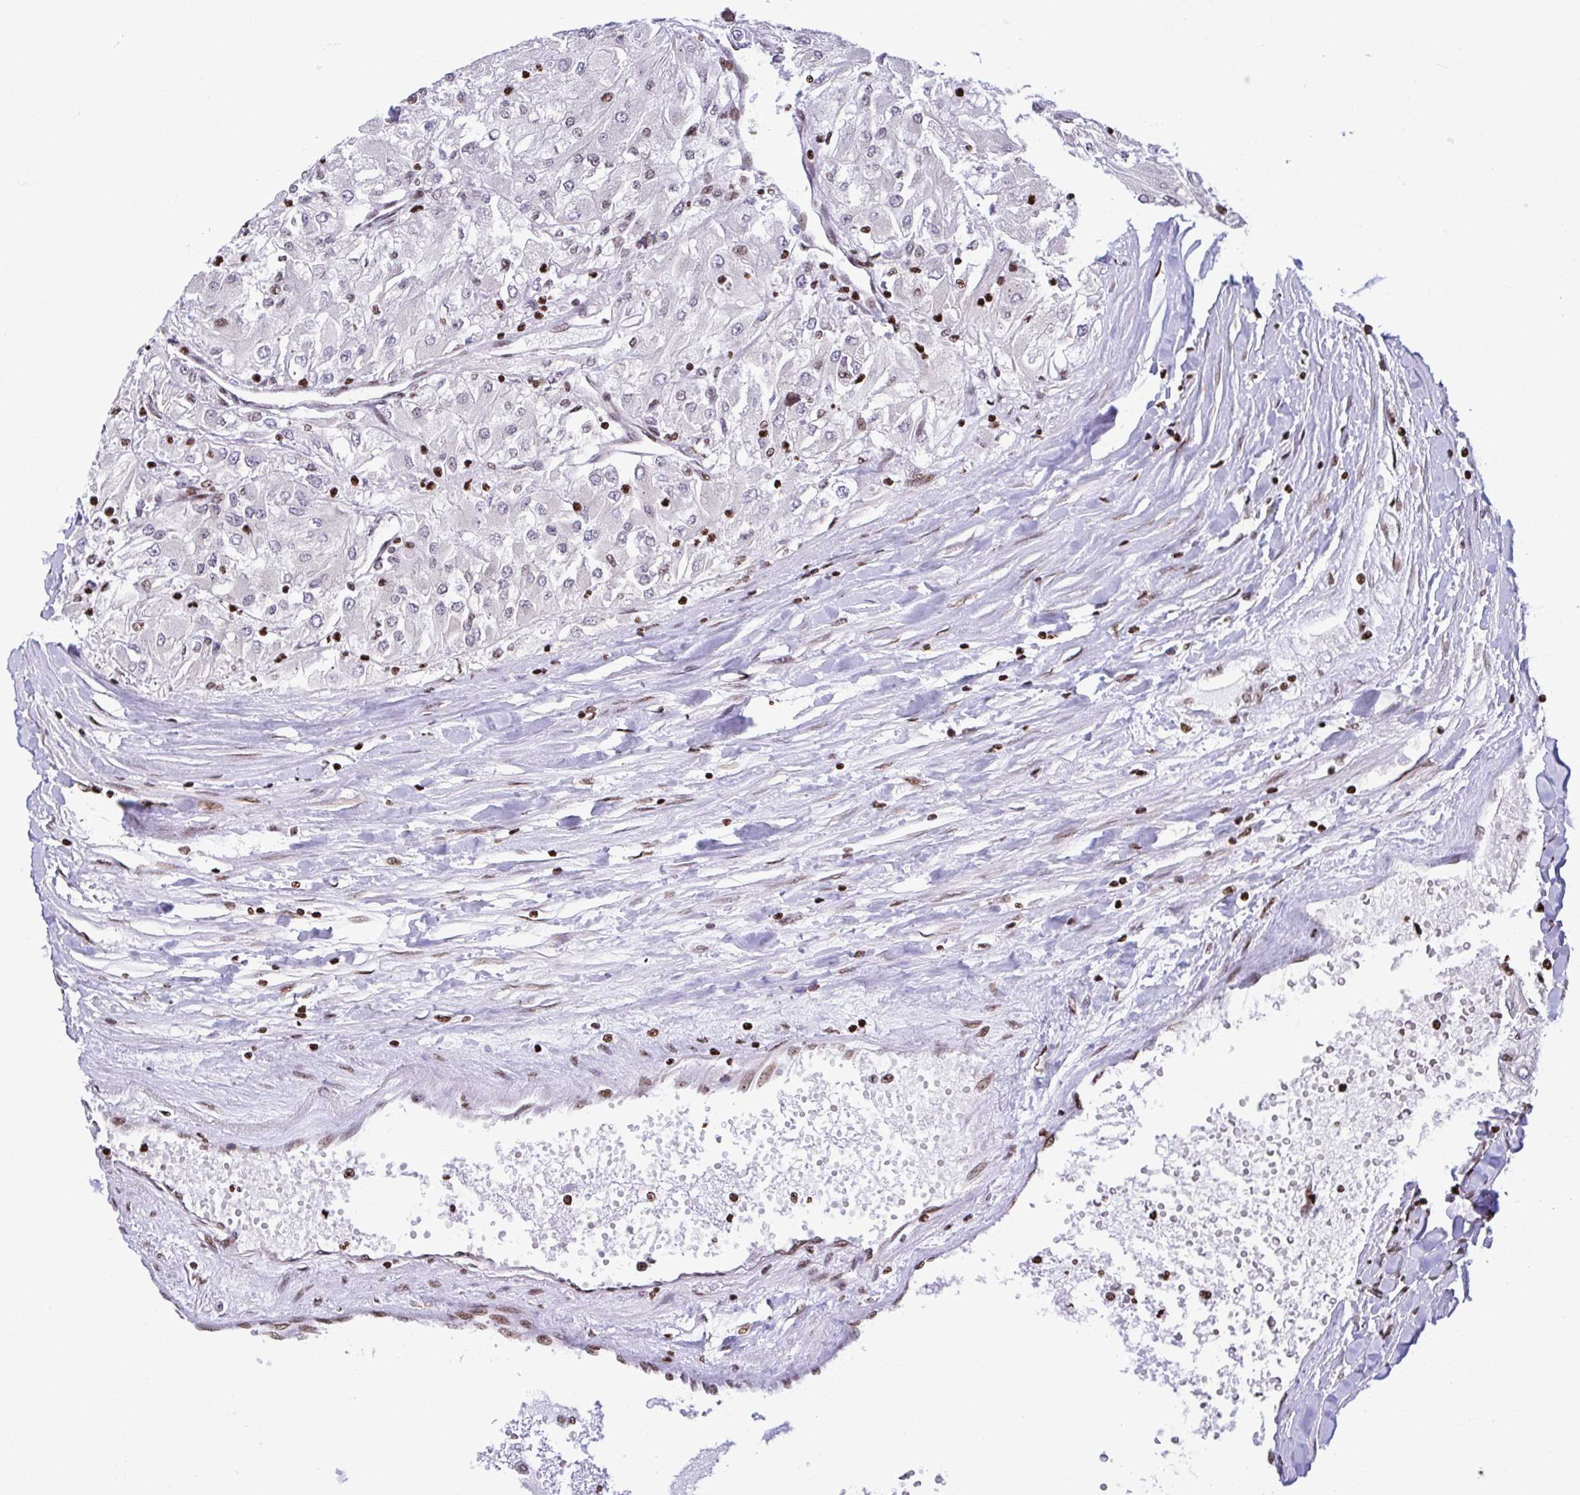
{"staining": {"intensity": "weak", "quantity": "<25%", "location": "nuclear"}, "tissue": "renal cancer", "cell_type": "Tumor cells", "image_type": "cancer", "snomed": [{"axis": "morphology", "description": "Adenocarcinoma, NOS"}, {"axis": "topography", "description": "Kidney"}], "caption": "A high-resolution micrograph shows immunohistochemistry (IHC) staining of renal adenocarcinoma, which demonstrates no significant expression in tumor cells.", "gene": "RAPGEF5", "patient": {"sex": "male", "age": 80}}